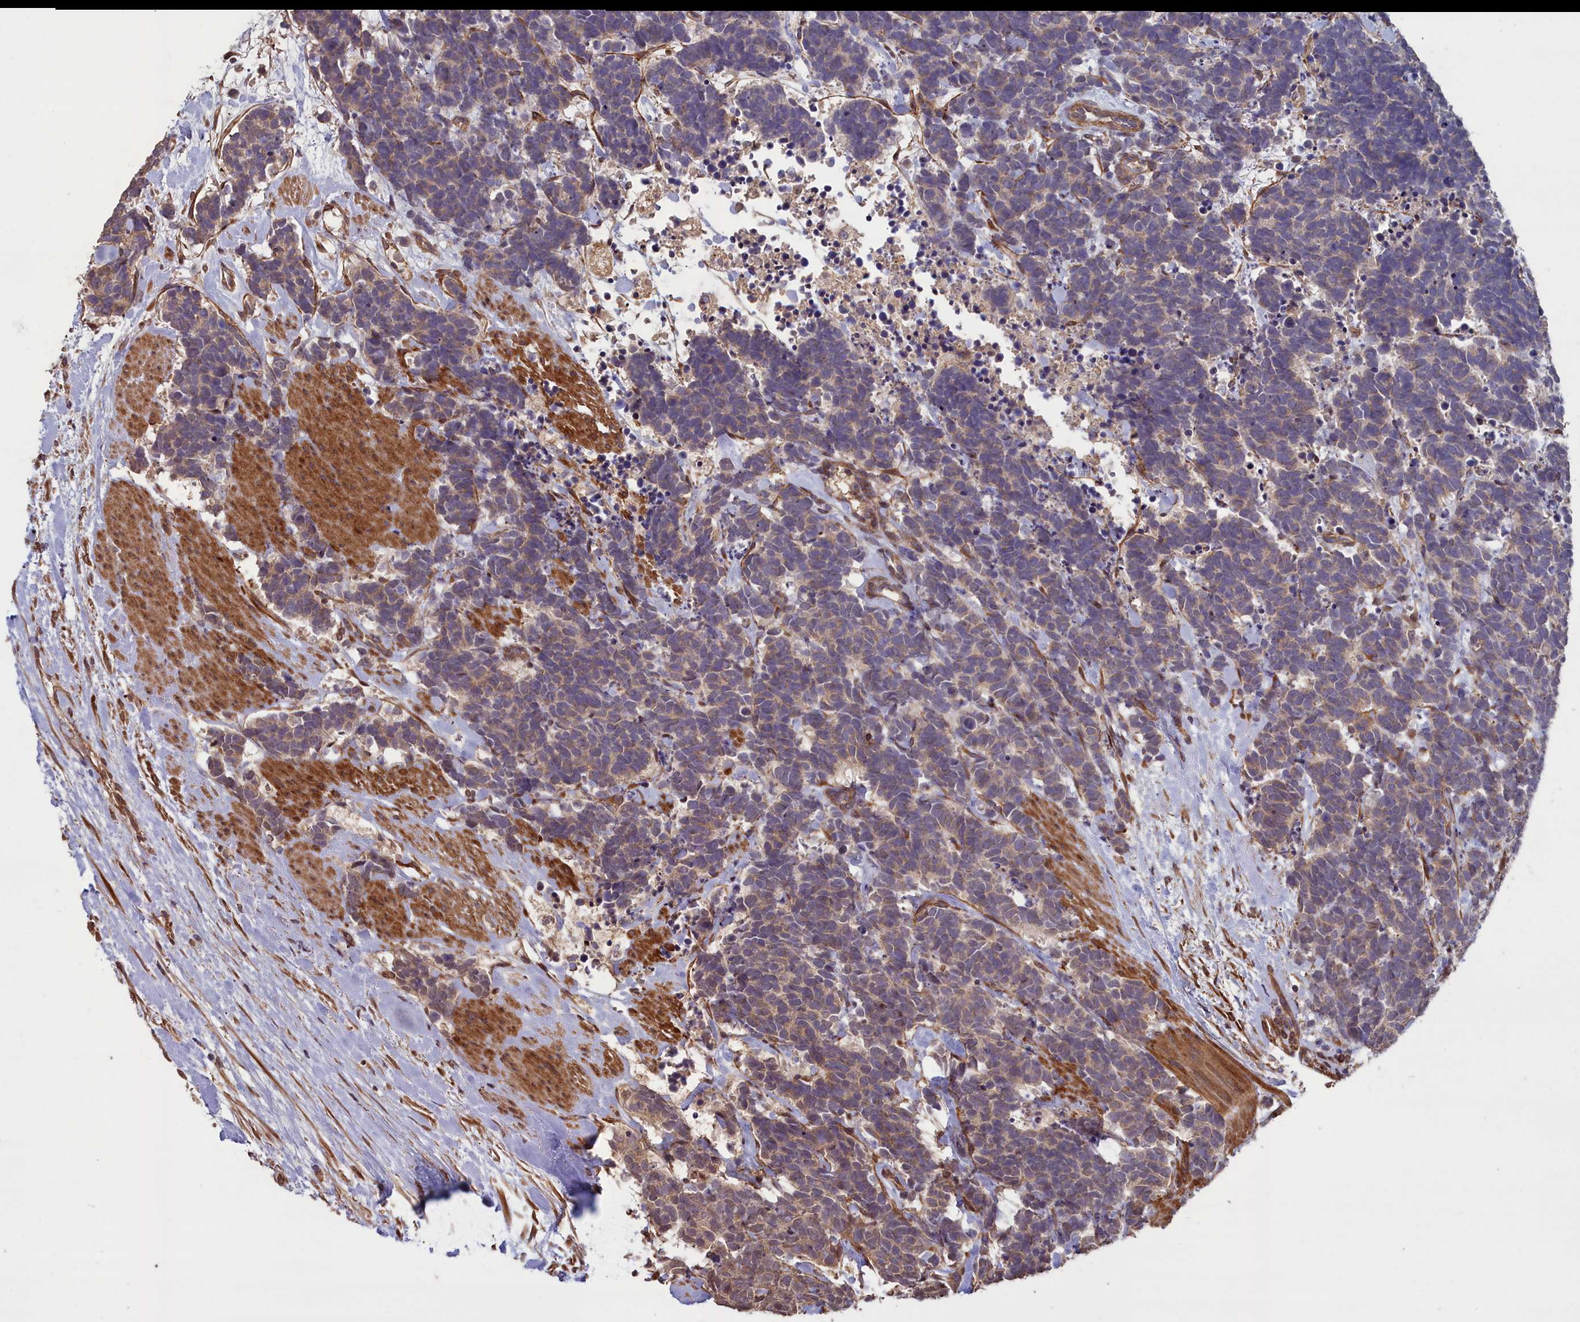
{"staining": {"intensity": "weak", "quantity": "25%-75%", "location": "cytoplasmic/membranous"}, "tissue": "carcinoid", "cell_type": "Tumor cells", "image_type": "cancer", "snomed": [{"axis": "morphology", "description": "Carcinoma, NOS"}, {"axis": "morphology", "description": "Carcinoid, malignant, NOS"}, {"axis": "topography", "description": "Prostate"}], "caption": "The micrograph exhibits immunohistochemical staining of malignant carcinoid. There is weak cytoplasmic/membranous expression is seen in about 25%-75% of tumor cells. (DAB (3,3'-diaminobenzidine) IHC, brown staining for protein, blue staining for nuclei).", "gene": "ATP6V0A2", "patient": {"sex": "male", "age": 57}}